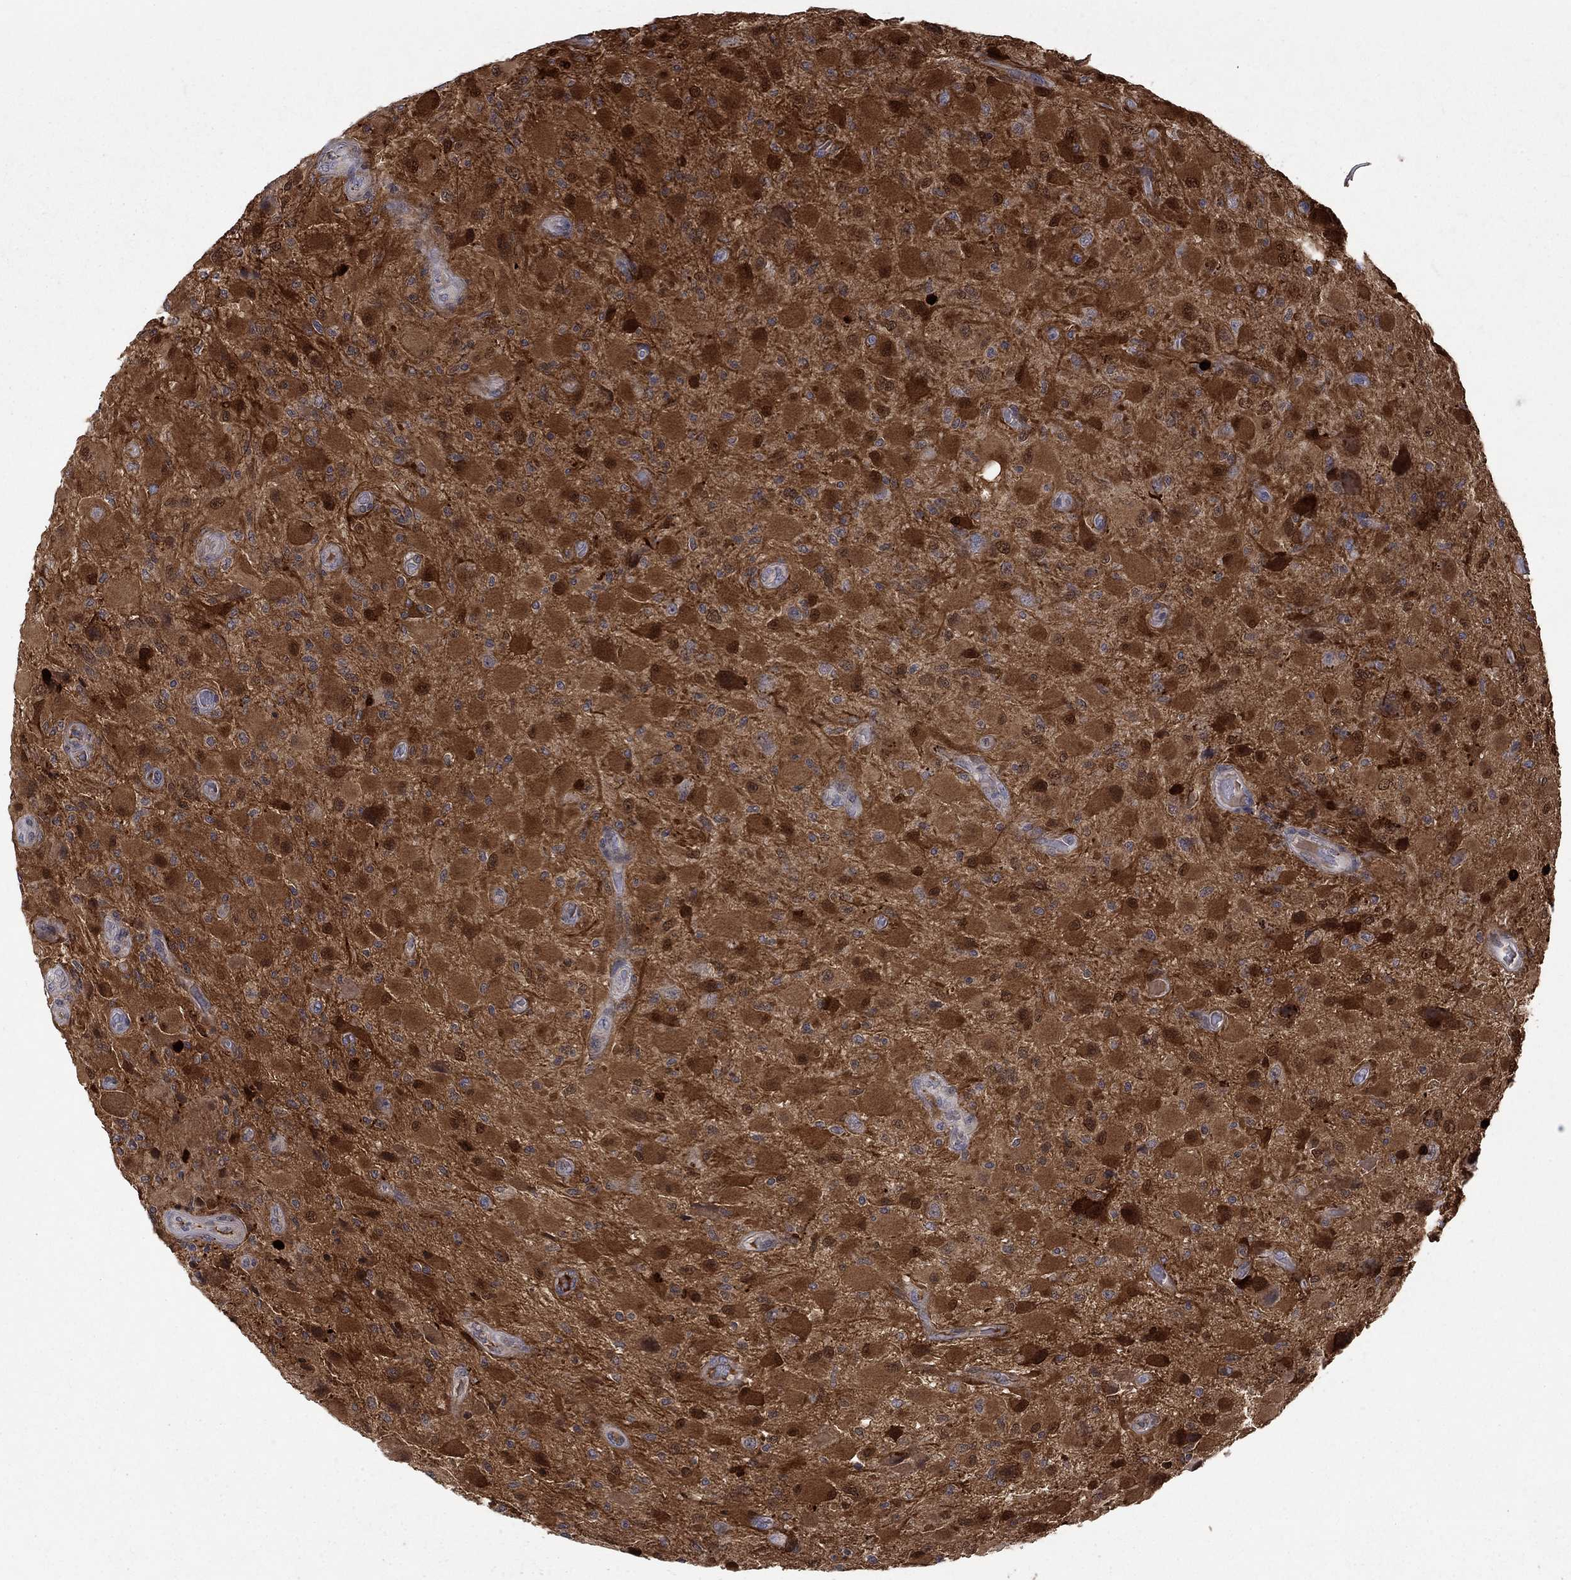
{"staining": {"intensity": "strong", "quantity": ">75%", "location": "cytoplasmic/membranous,nuclear"}, "tissue": "glioma", "cell_type": "Tumor cells", "image_type": "cancer", "snomed": [{"axis": "morphology", "description": "Glioma, malignant, High grade"}, {"axis": "topography", "description": "Cerebral cortex"}], "caption": "DAB (3,3'-diaminobenzidine) immunohistochemical staining of glioma exhibits strong cytoplasmic/membranous and nuclear protein positivity in approximately >75% of tumor cells.", "gene": "CBR1", "patient": {"sex": "male", "age": 35}}